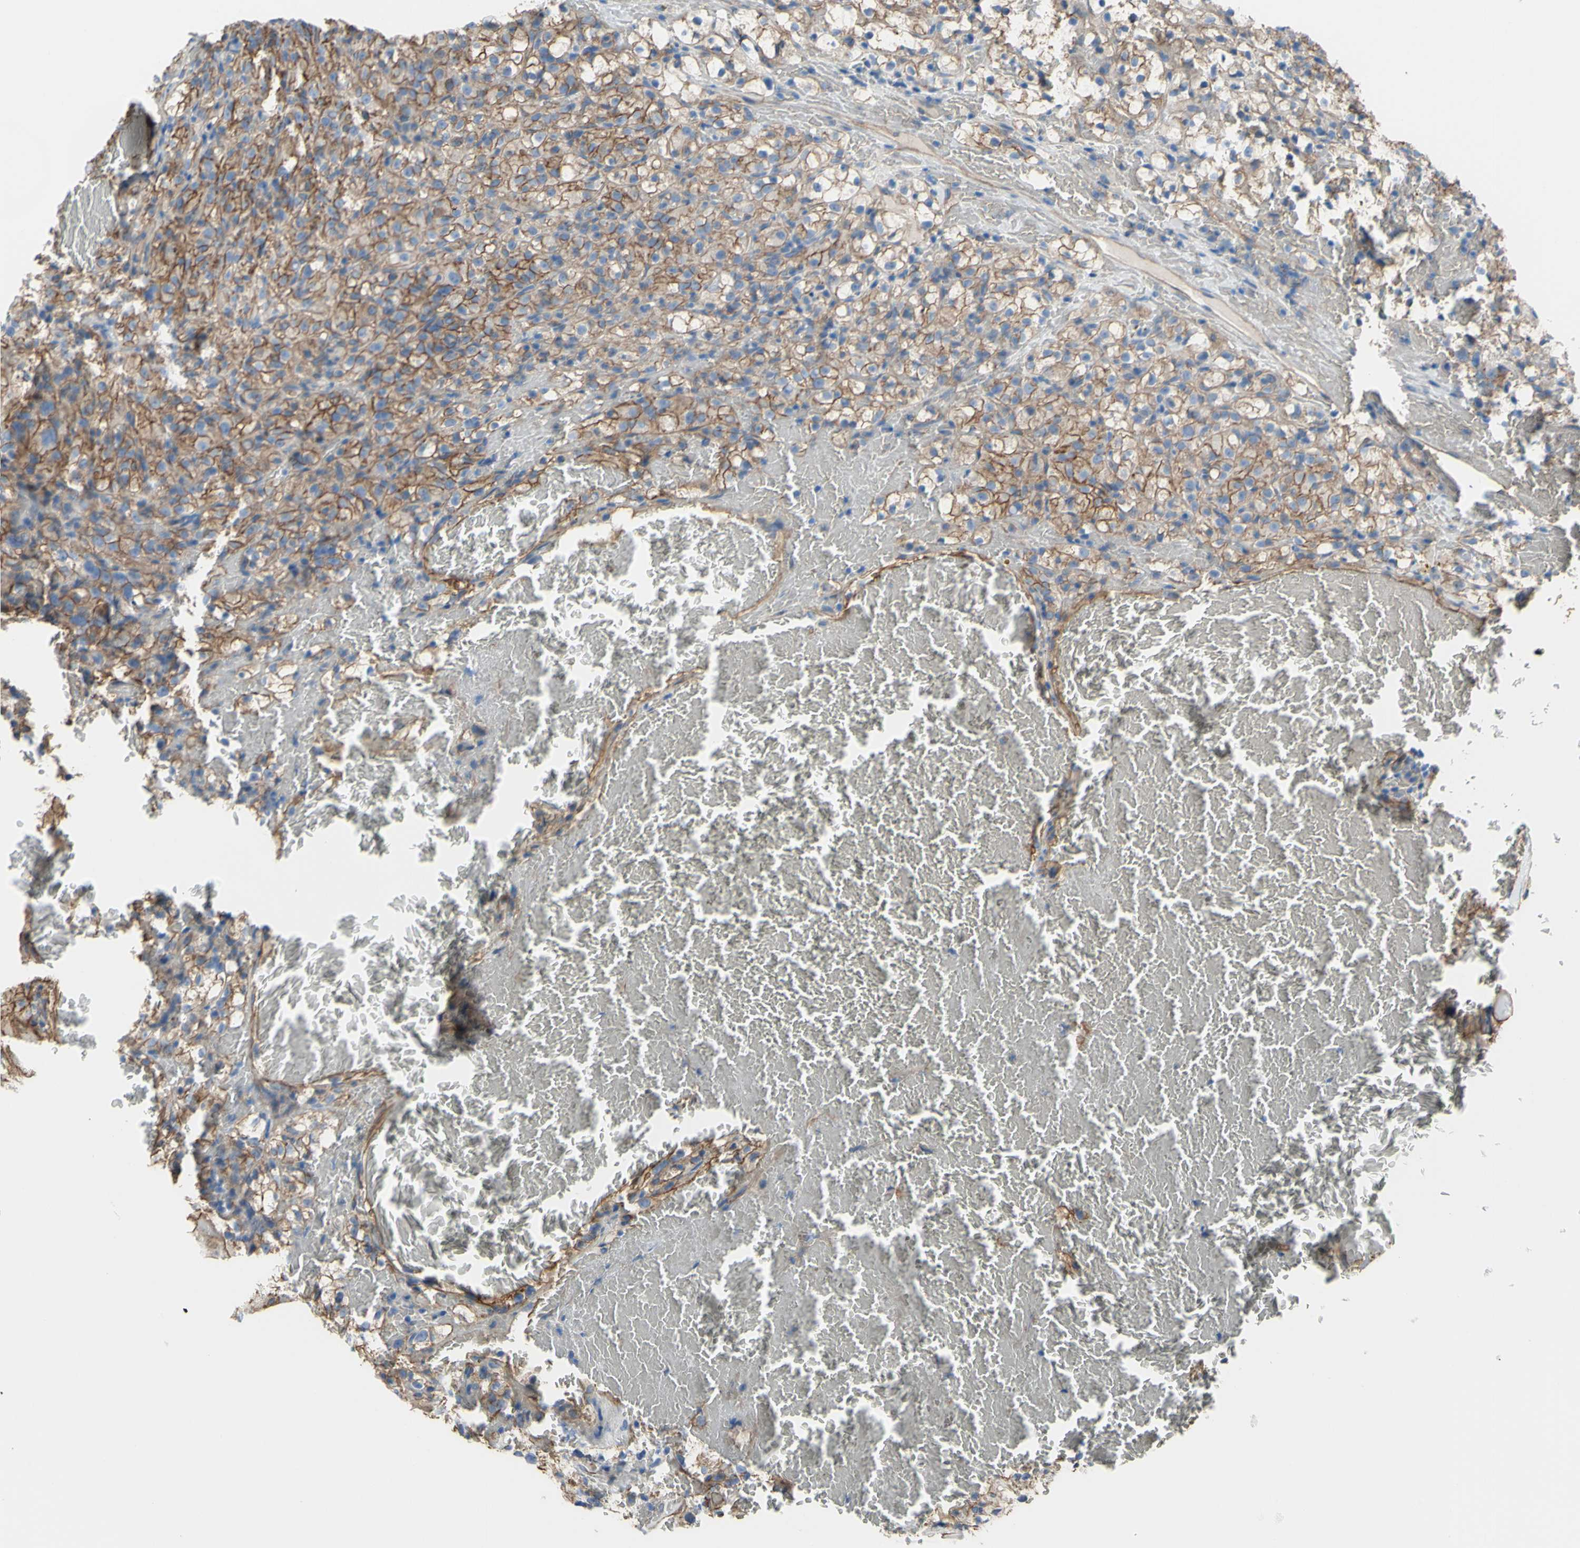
{"staining": {"intensity": "moderate", "quantity": ">75%", "location": "cytoplasmic/membranous"}, "tissue": "renal cancer", "cell_type": "Tumor cells", "image_type": "cancer", "snomed": [{"axis": "morphology", "description": "Adenocarcinoma, NOS"}, {"axis": "topography", "description": "Kidney"}], "caption": "Moderate cytoplasmic/membranous expression for a protein is seen in about >75% of tumor cells of renal adenocarcinoma using IHC.", "gene": "TPBG", "patient": {"sex": "male", "age": 61}}